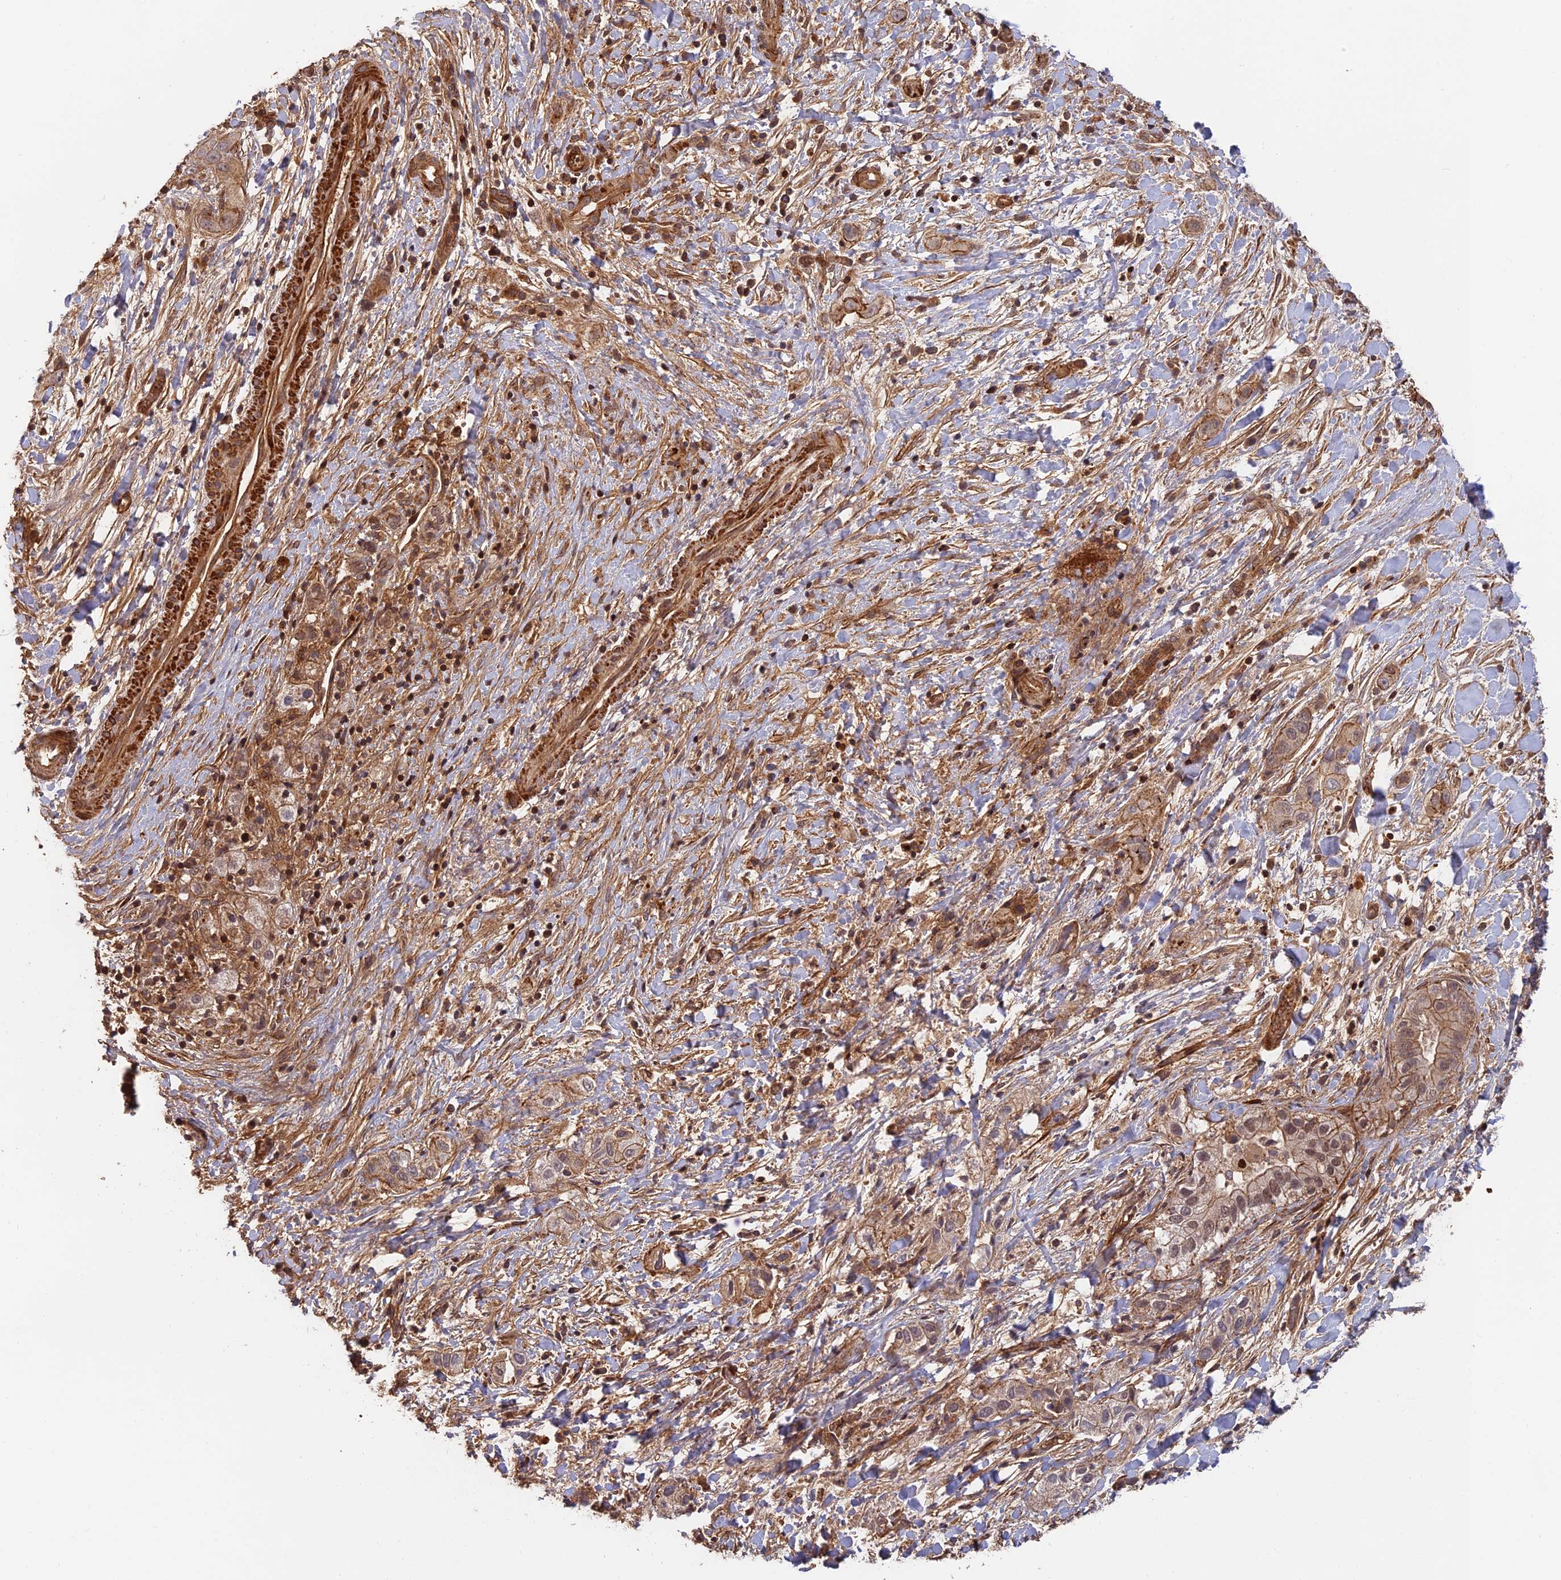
{"staining": {"intensity": "moderate", "quantity": ">75%", "location": "cytoplasmic/membranous,nuclear"}, "tissue": "liver cancer", "cell_type": "Tumor cells", "image_type": "cancer", "snomed": [{"axis": "morphology", "description": "Cholangiocarcinoma"}, {"axis": "topography", "description": "Liver"}], "caption": "Brown immunohistochemical staining in human liver cholangiocarcinoma displays moderate cytoplasmic/membranous and nuclear staining in about >75% of tumor cells.", "gene": "OSBPL1A", "patient": {"sex": "female", "age": 52}}